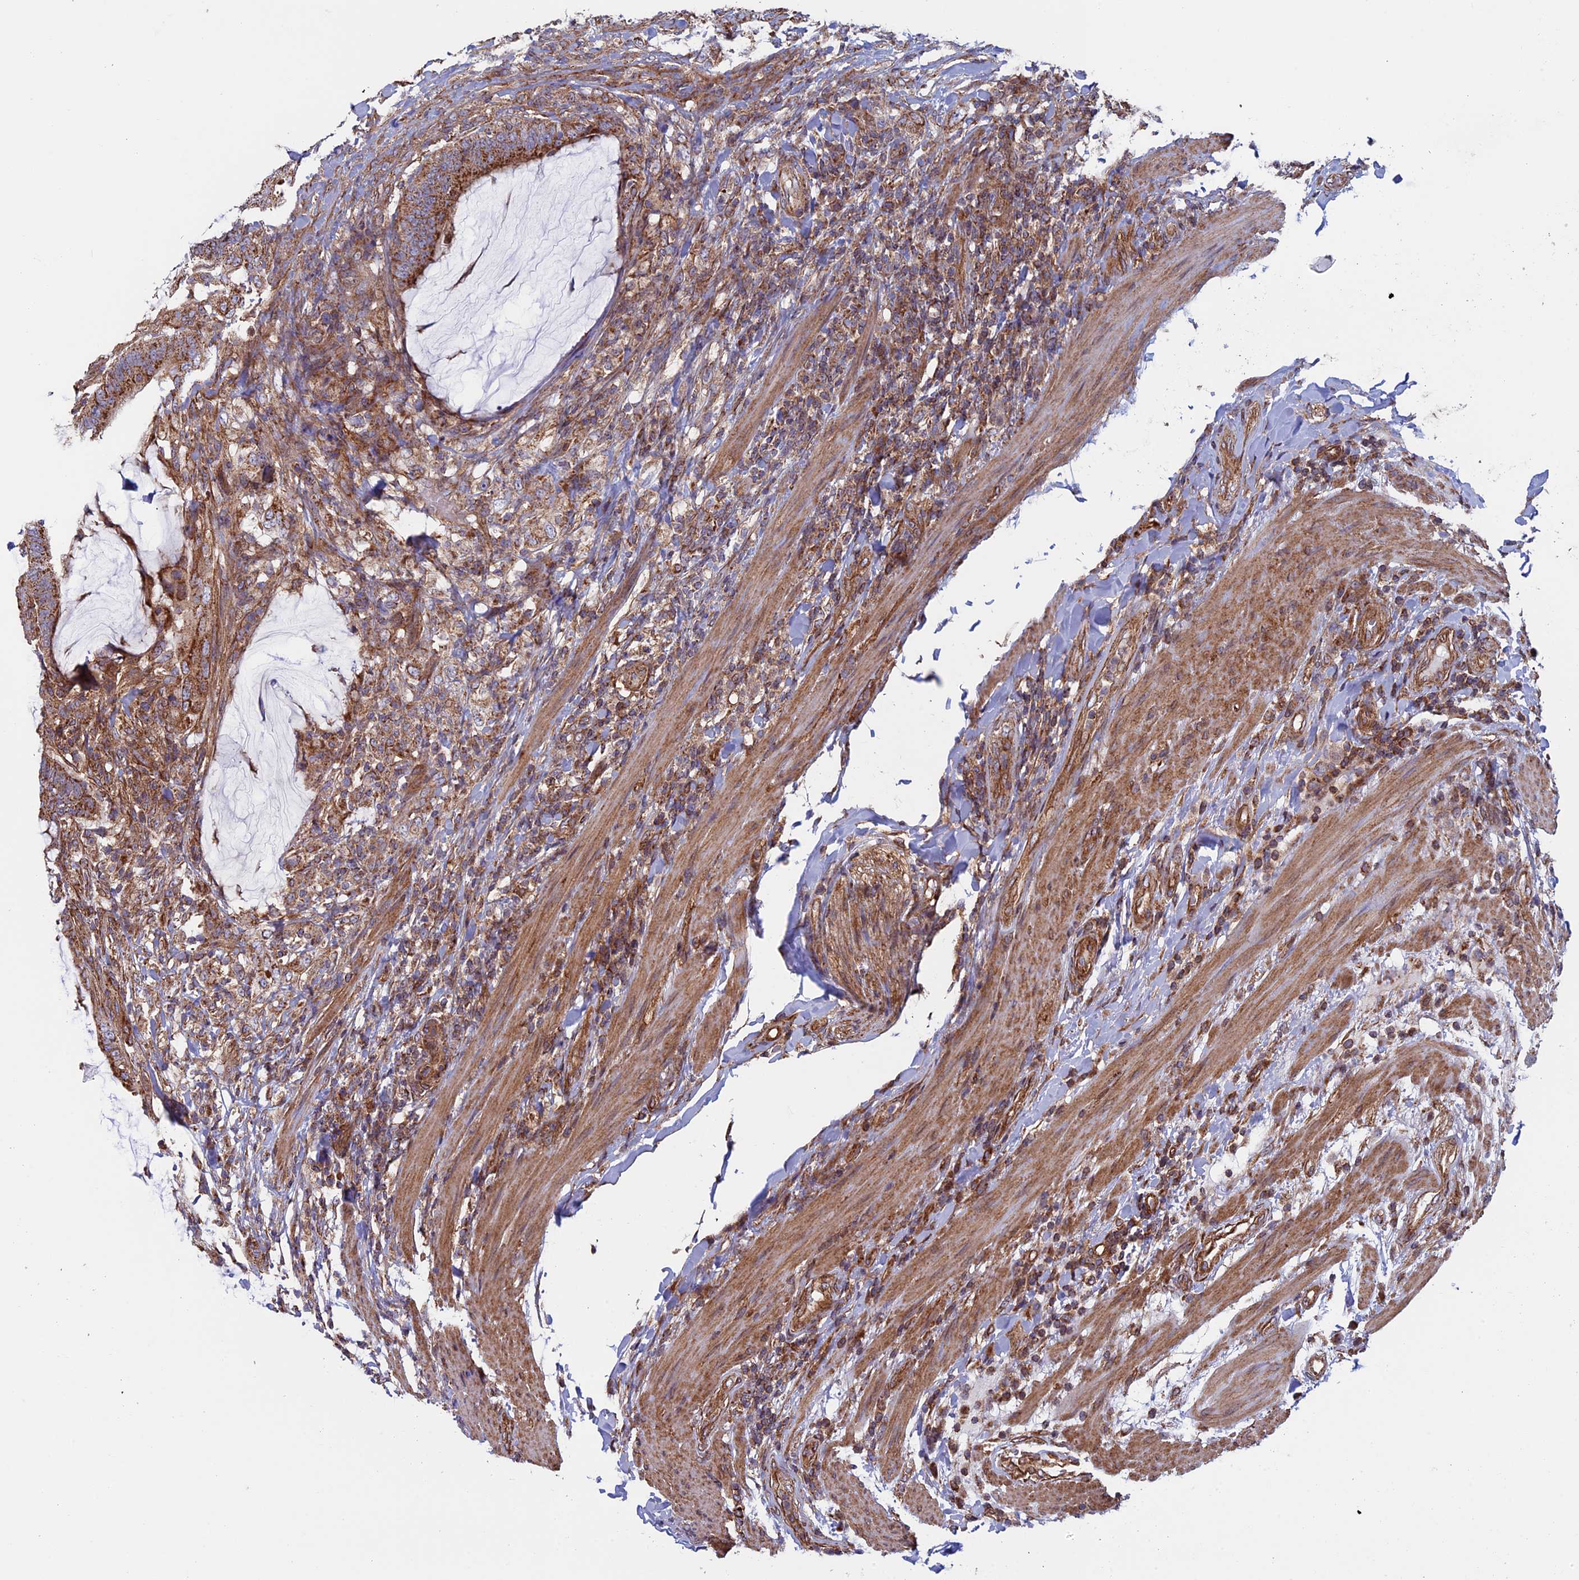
{"staining": {"intensity": "strong", "quantity": ">75%", "location": "cytoplasmic/membranous"}, "tissue": "colorectal cancer", "cell_type": "Tumor cells", "image_type": "cancer", "snomed": [{"axis": "morphology", "description": "Adenocarcinoma, NOS"}, {"axis": "topography", "description": "Colon"}], "caption": "IHC photomicrograph of neoplastic tissue: human colorectal cancer stained using immunohistochemistry reveals high levels of strong protein expression localized specifically in the cytoplasmic/membranous of tumor cells, appearing as a cytoplasmic/membranous brown color.", "gene": "CCDC8", "patient": {"sex": "female", "age": 66}}